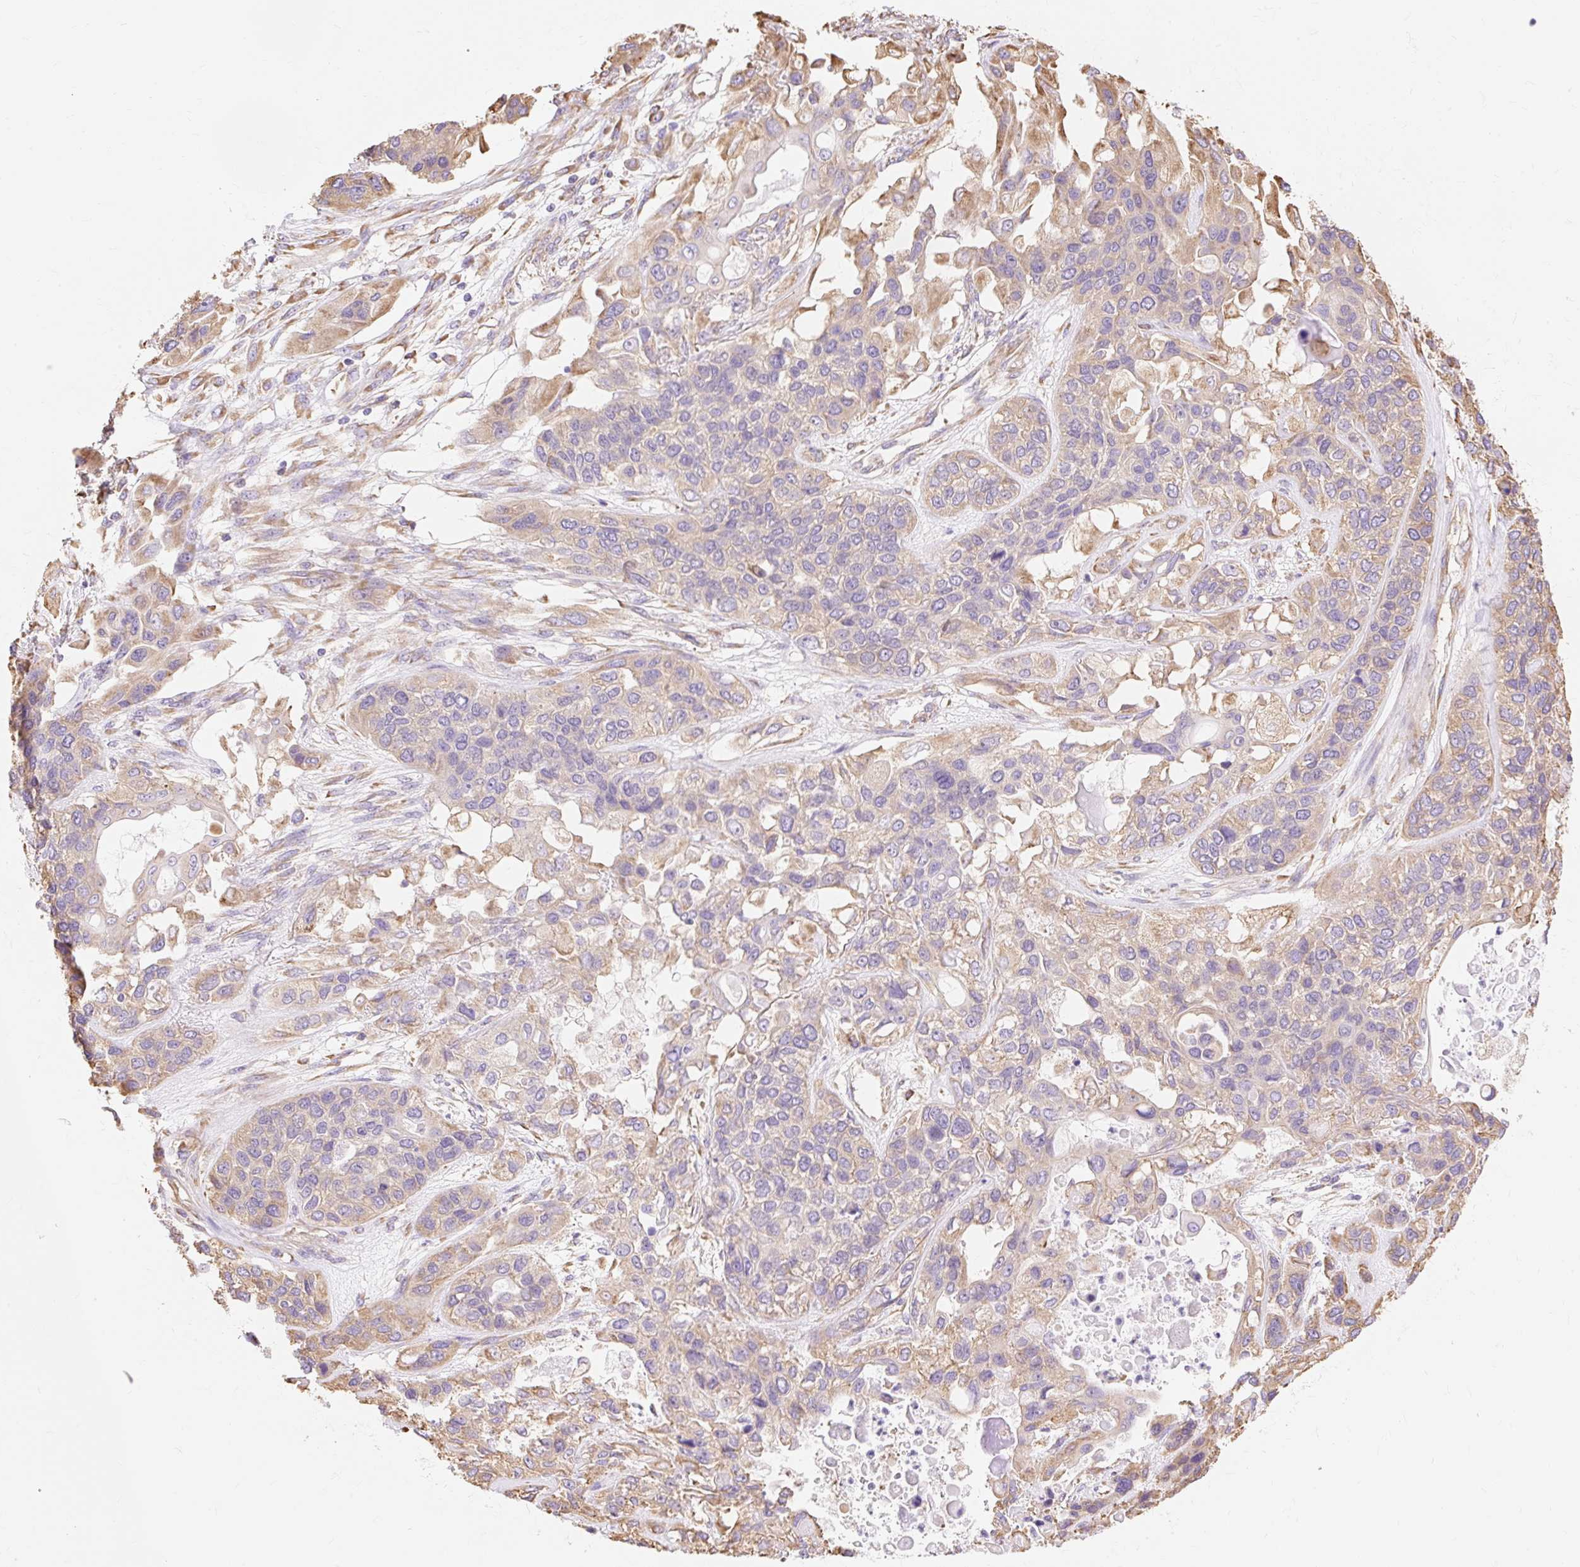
{"staining": {"intensity": "weak", "quantity": "25%-75%", "location": "cytoplasmic/membranous"}, "tissue": "lung cancer", "cell_type": "Tumor cells", "image_type": "cancer", "snomed": [{"axis": "morphology", "description": "Squamous cell carcinoma, NOS"}, {"axis": "topography", "description": "Lung"}], "caption": "Protein expression analysis of lung cancer exhibits weak cytoplasmic/membranous expression in about 25%-75% of tumor cells.", "gene": "RPS17", "patient": {"sex": "female", "age": 70}}